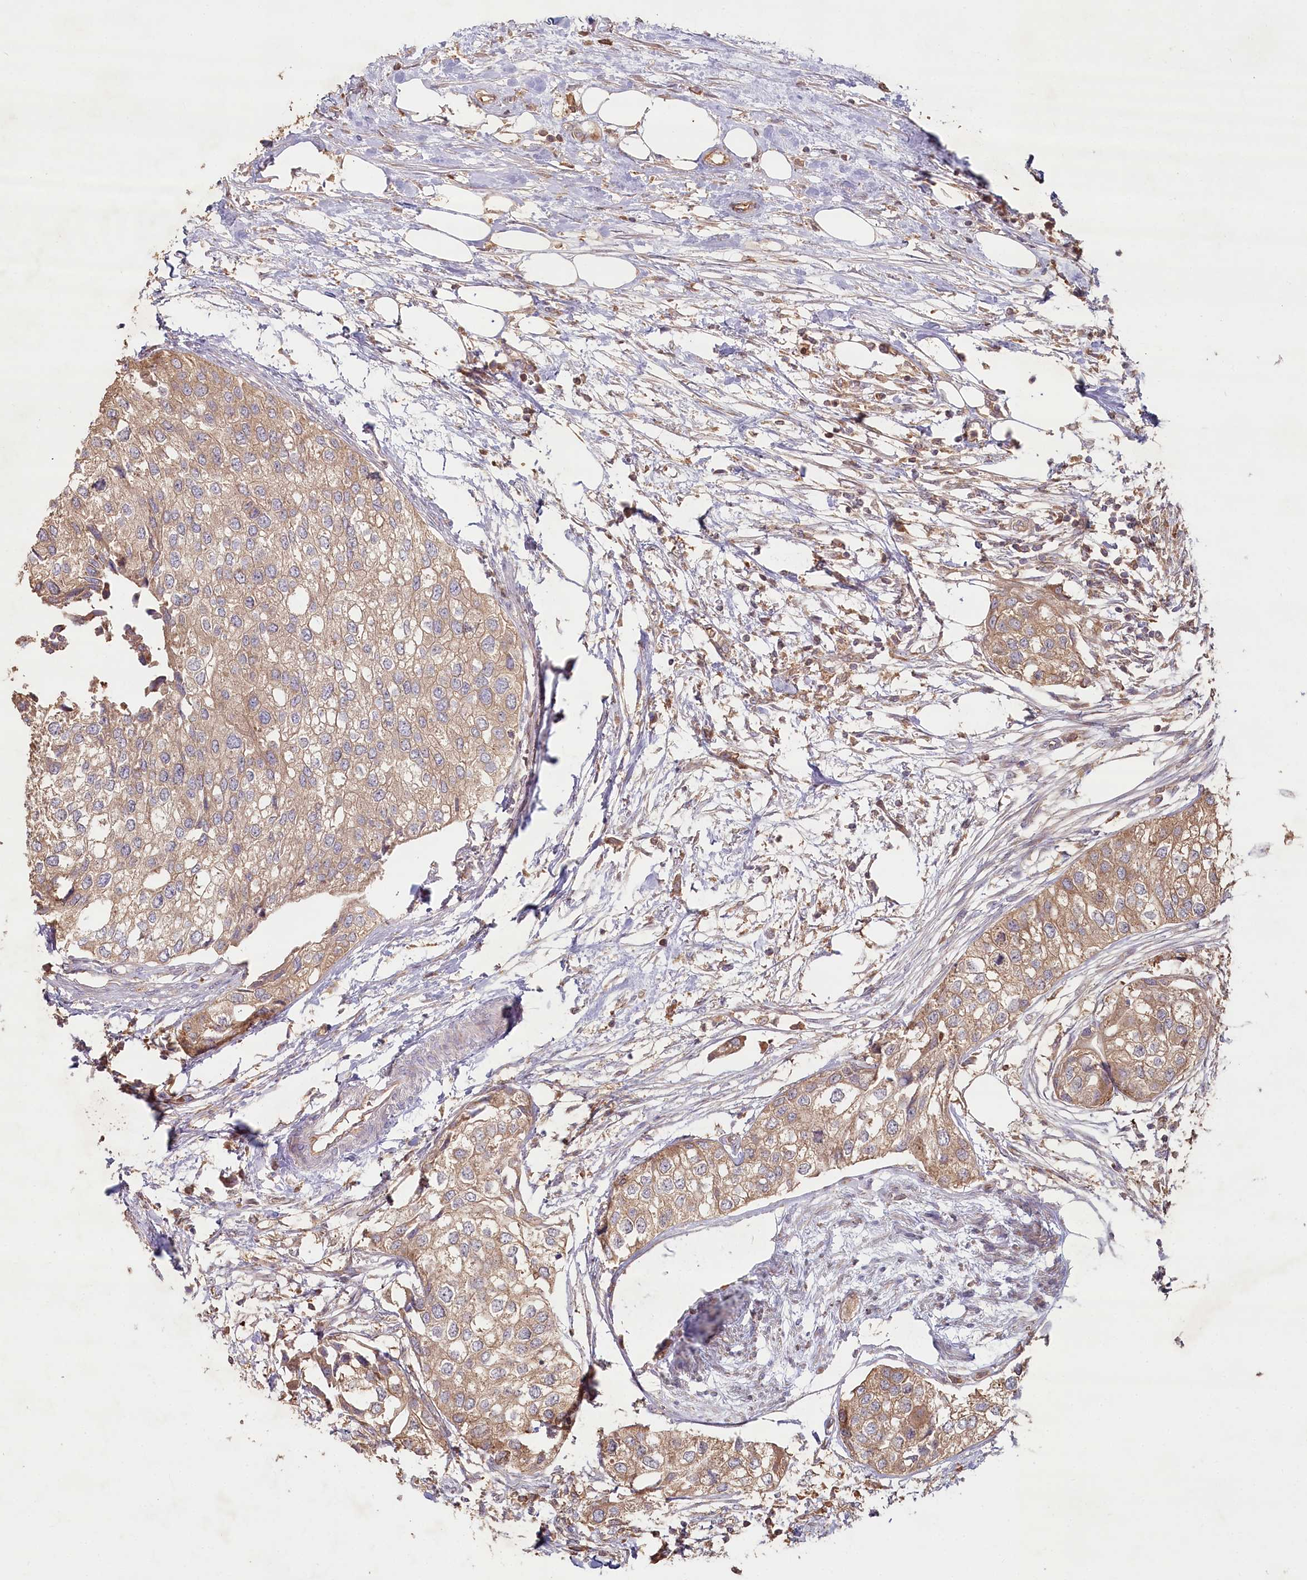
{"staining": {"intensity": "weak", "quantity": ">75%", "location": "cytoplasmic/membranous"}, "tissue": "urothelial cancer", "cell_type": "Tumor cells", "image_type": "cancer", "snomed": [{"axis": "morphology", "description": "Urothelial carcinoma, High grade"}, {"axis": "topography", "description": "Urinary bladder"}], "caption": "Protein staining demonstrates weak cytoplasmic/membranous staining in approximately >75% of tumor cells in high-grade urothelial carcinoma.", "gene": "HAL", "patient": {"sex": "male", "age": 64}}